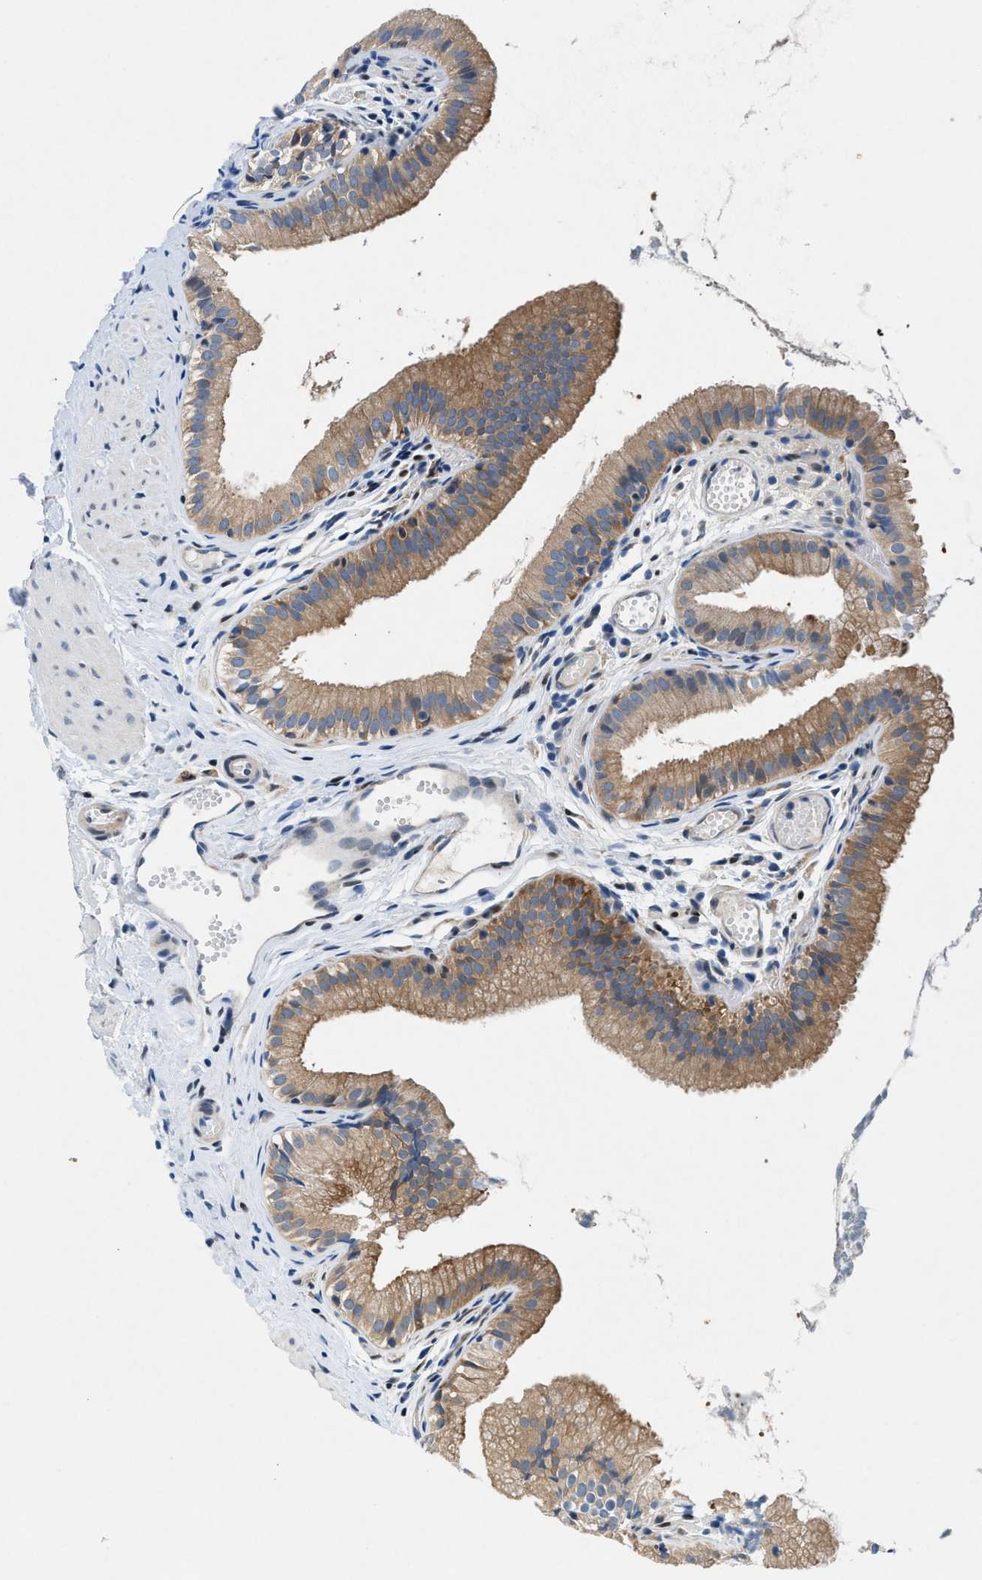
{"staining": {"intensity": "moderate", "quantity": ">75%", "location": "cytoplasmic/membranous"}, "tissue": "gallbladder", "cell_type": "Glandular cells", "image_type": "normal", "snomed": [{"axis": "morphology", "description": "Normal tissue, NOS"}, {"axis": "topography", "description": "Gallbladder"}], "caption": "Approximately >75% of glandular cells in normal human gallbladder exhibit moderate cytoplasmic/membranous protein expression as visualized by brown immunohistochemical staining.", "gene": "COPS2", "patient": {"sex": "female", "age": 26}}